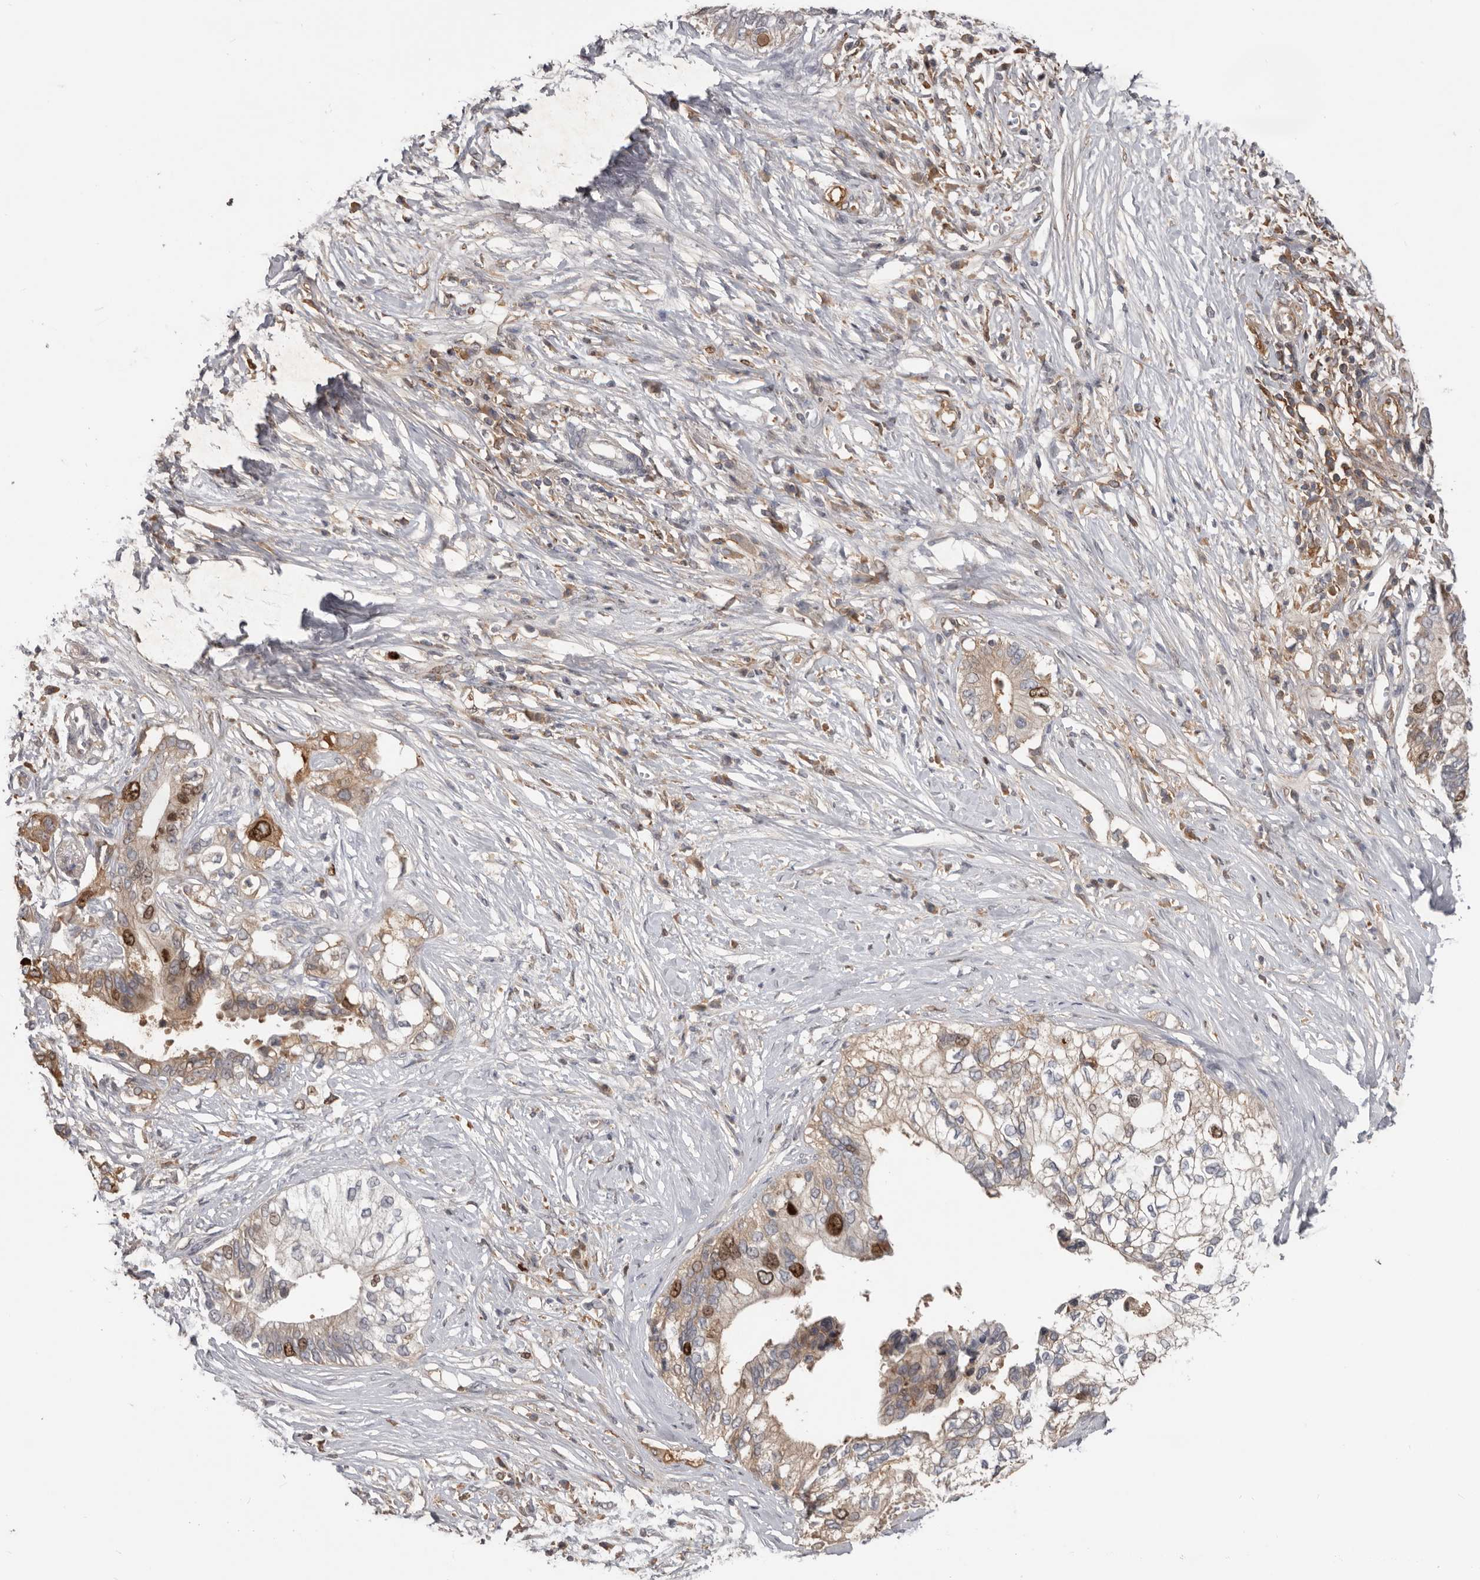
{"staining": {"intensity": "moderate", "quantity": "<25%", "location": "nuclear"}, "tissue": "pancreatic cancer", "cell_type": "Tumor cells", "image_type": "cancer", "snomed": [{"axis": "morphology", "description": "Normal tissue, NOS"}, {"axis": "morphology", "description": "Adenocarcinoma, NOS"}, {"axis": "topography", "description": "Pancreas"}, {"axis": "topography", "description": "Peripheral nerve tissue"}], "caption": "This is an image of IHC staining of pancreatic cancer, which shows moderate positivity in the nuclear of tumor cells.", "gene": "CDCA8", "patient": {"sex": "male", "age": 59}}